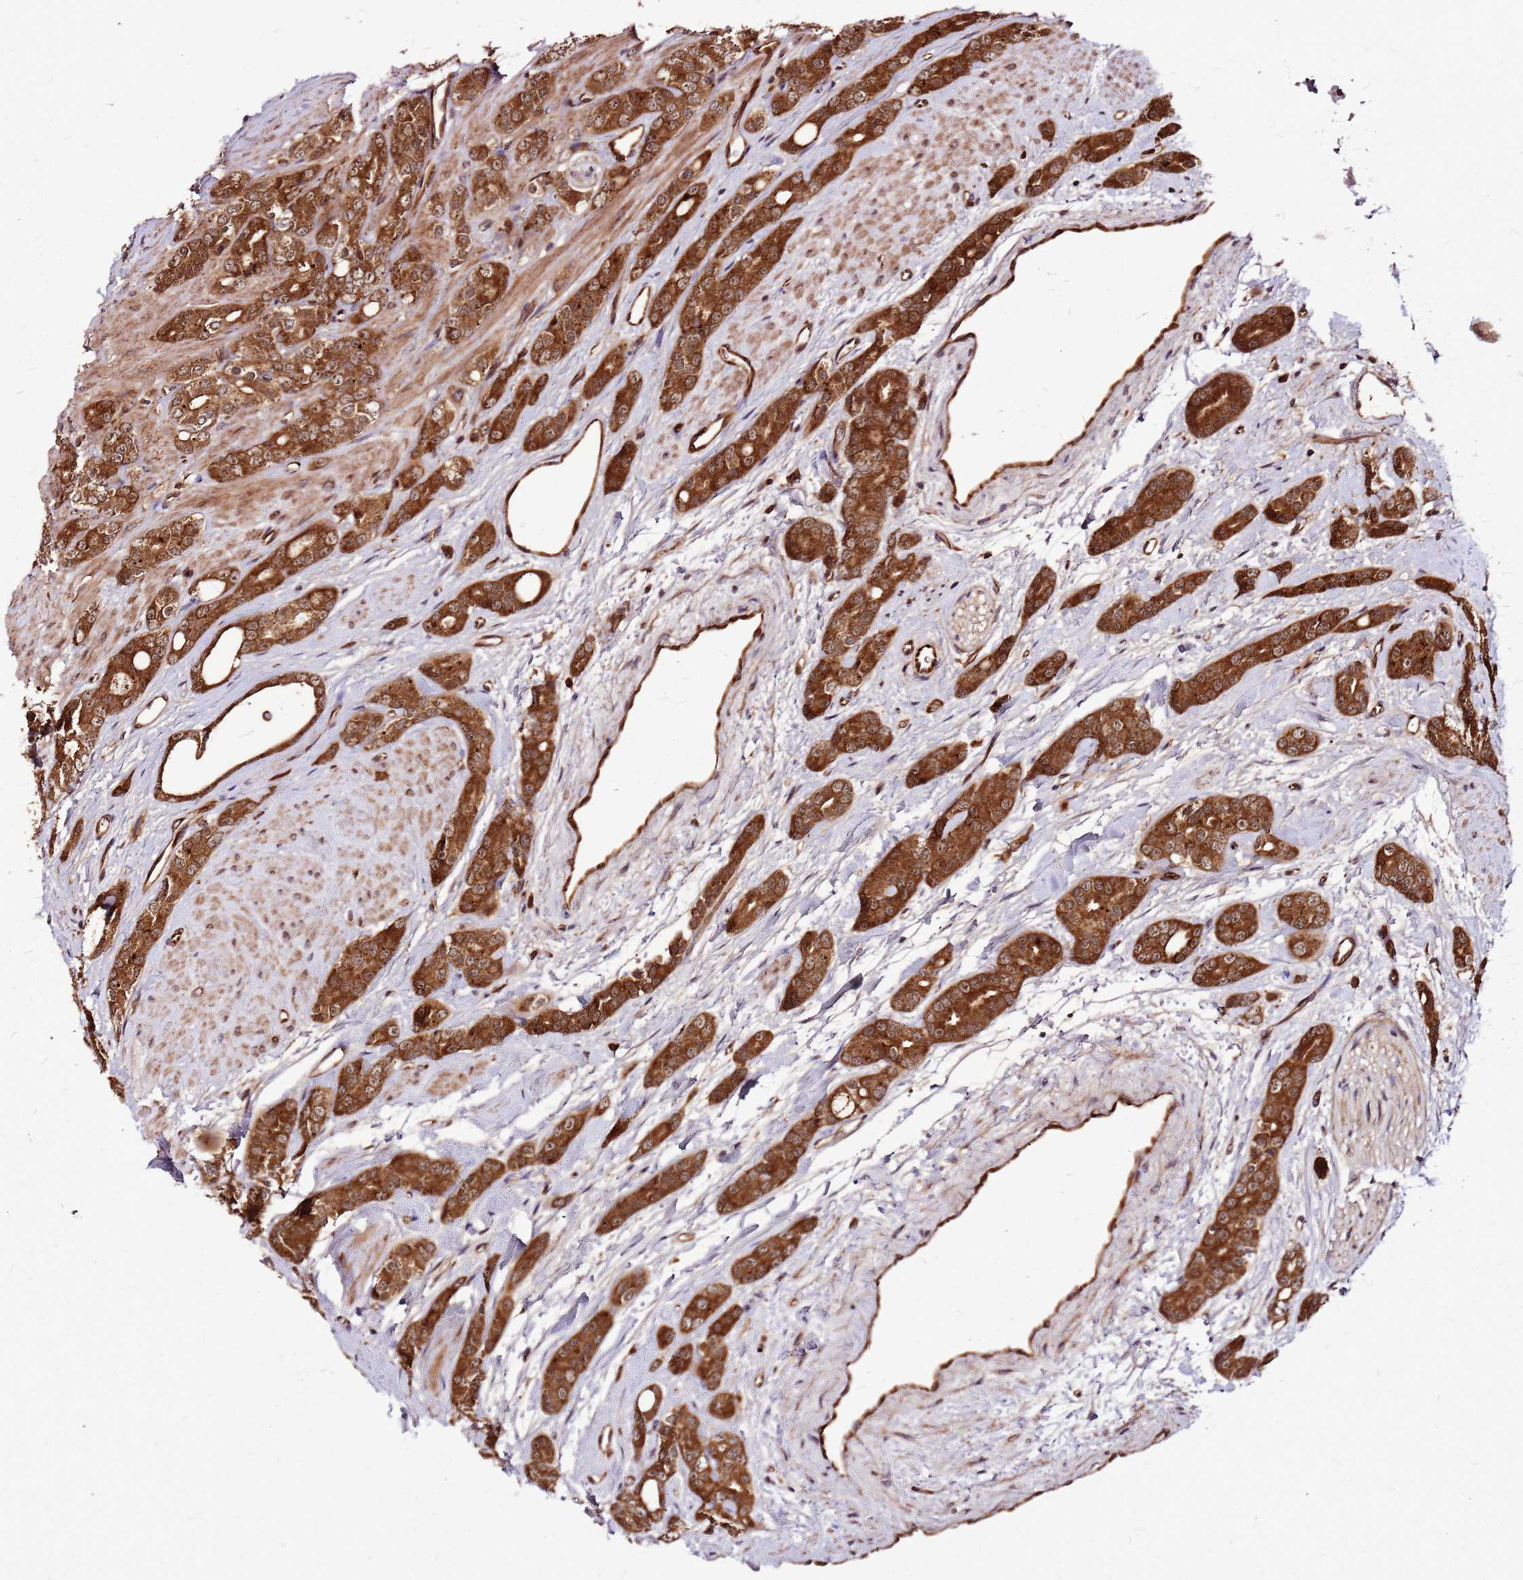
{"staining": {"intensity": "strong", "quantity": ">75%", "location": "cytoplasmic/membranous"}, "tissue": "prostate cancer", "cell_type": "Tumor cells", "image_type": "cancer", "snomed": [{"axis": "morphology", "description": "Adenocarcinoma, High grade"}, {"axis": "topography", "description": "Prostate"}], "caption": "Protein staining exhibits strong cytoplasmic/membranous positivity in approximately >75% of tumor cells in prostate cancer.", "gene": "LYPLAL1", "patient": {"sex": "male", "age": 62}}